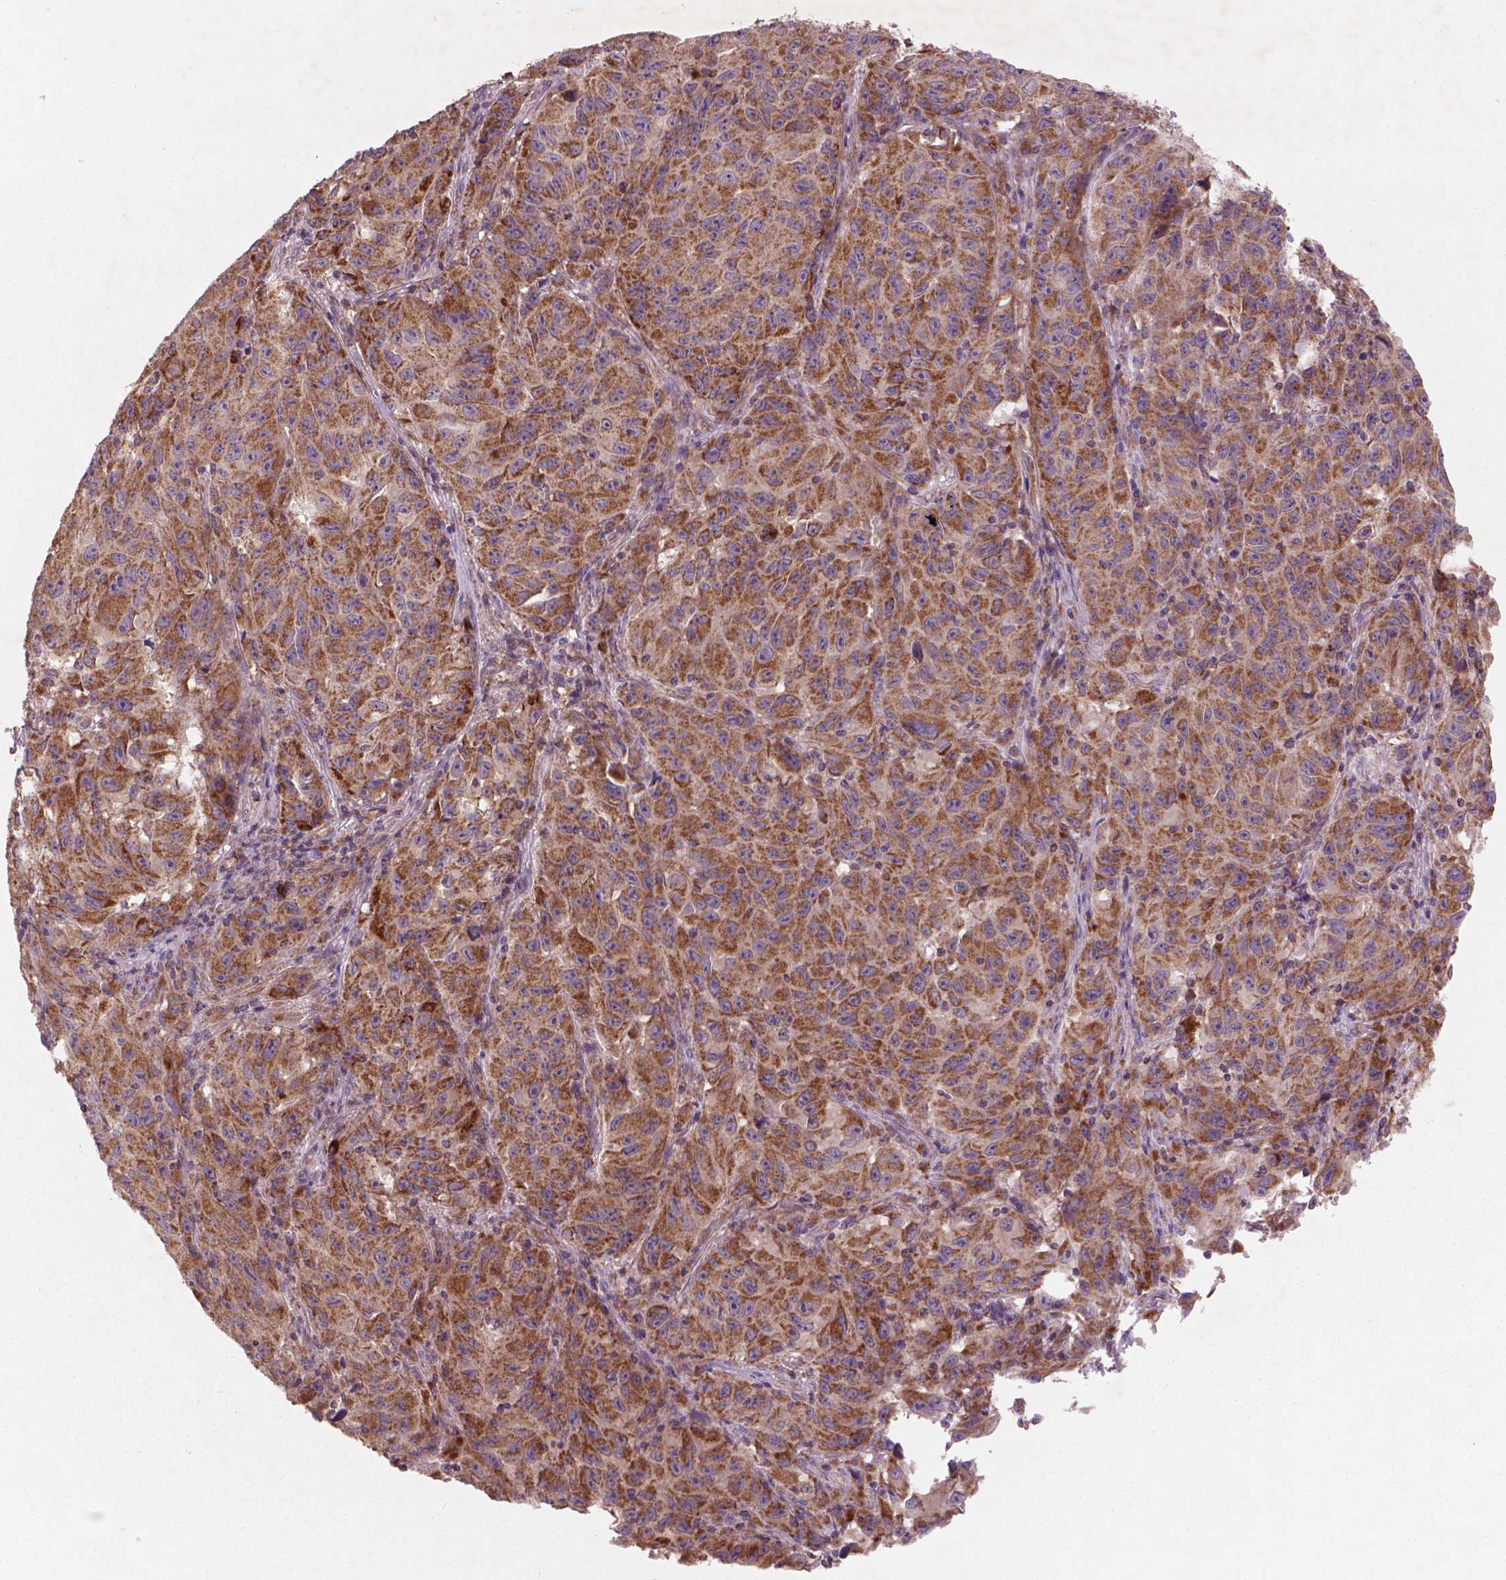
{"staining": {"intensity": "moderate", "quantity": ">75%", "location": "cytoplasmic/membranous"}, "tissue": "melanoma", "cell_type": "Tumor cells", "image_type": "cancer", "snomed": [{"axis": "morphology", "description": "Malignant melanoma, NOS"}, {"axis": "topography", "description": "Vulva, labia, clitoris and Bartholin´s gland, NO"}], "caption": "There is medium levels of moderate cytoplasmic/membranous expression in tumor cells of melanoma, as demonstrated by immunohistochemical staining (brown color).", "gene": "NLRX1", "patient": {"sex": "female", "age": 75}}